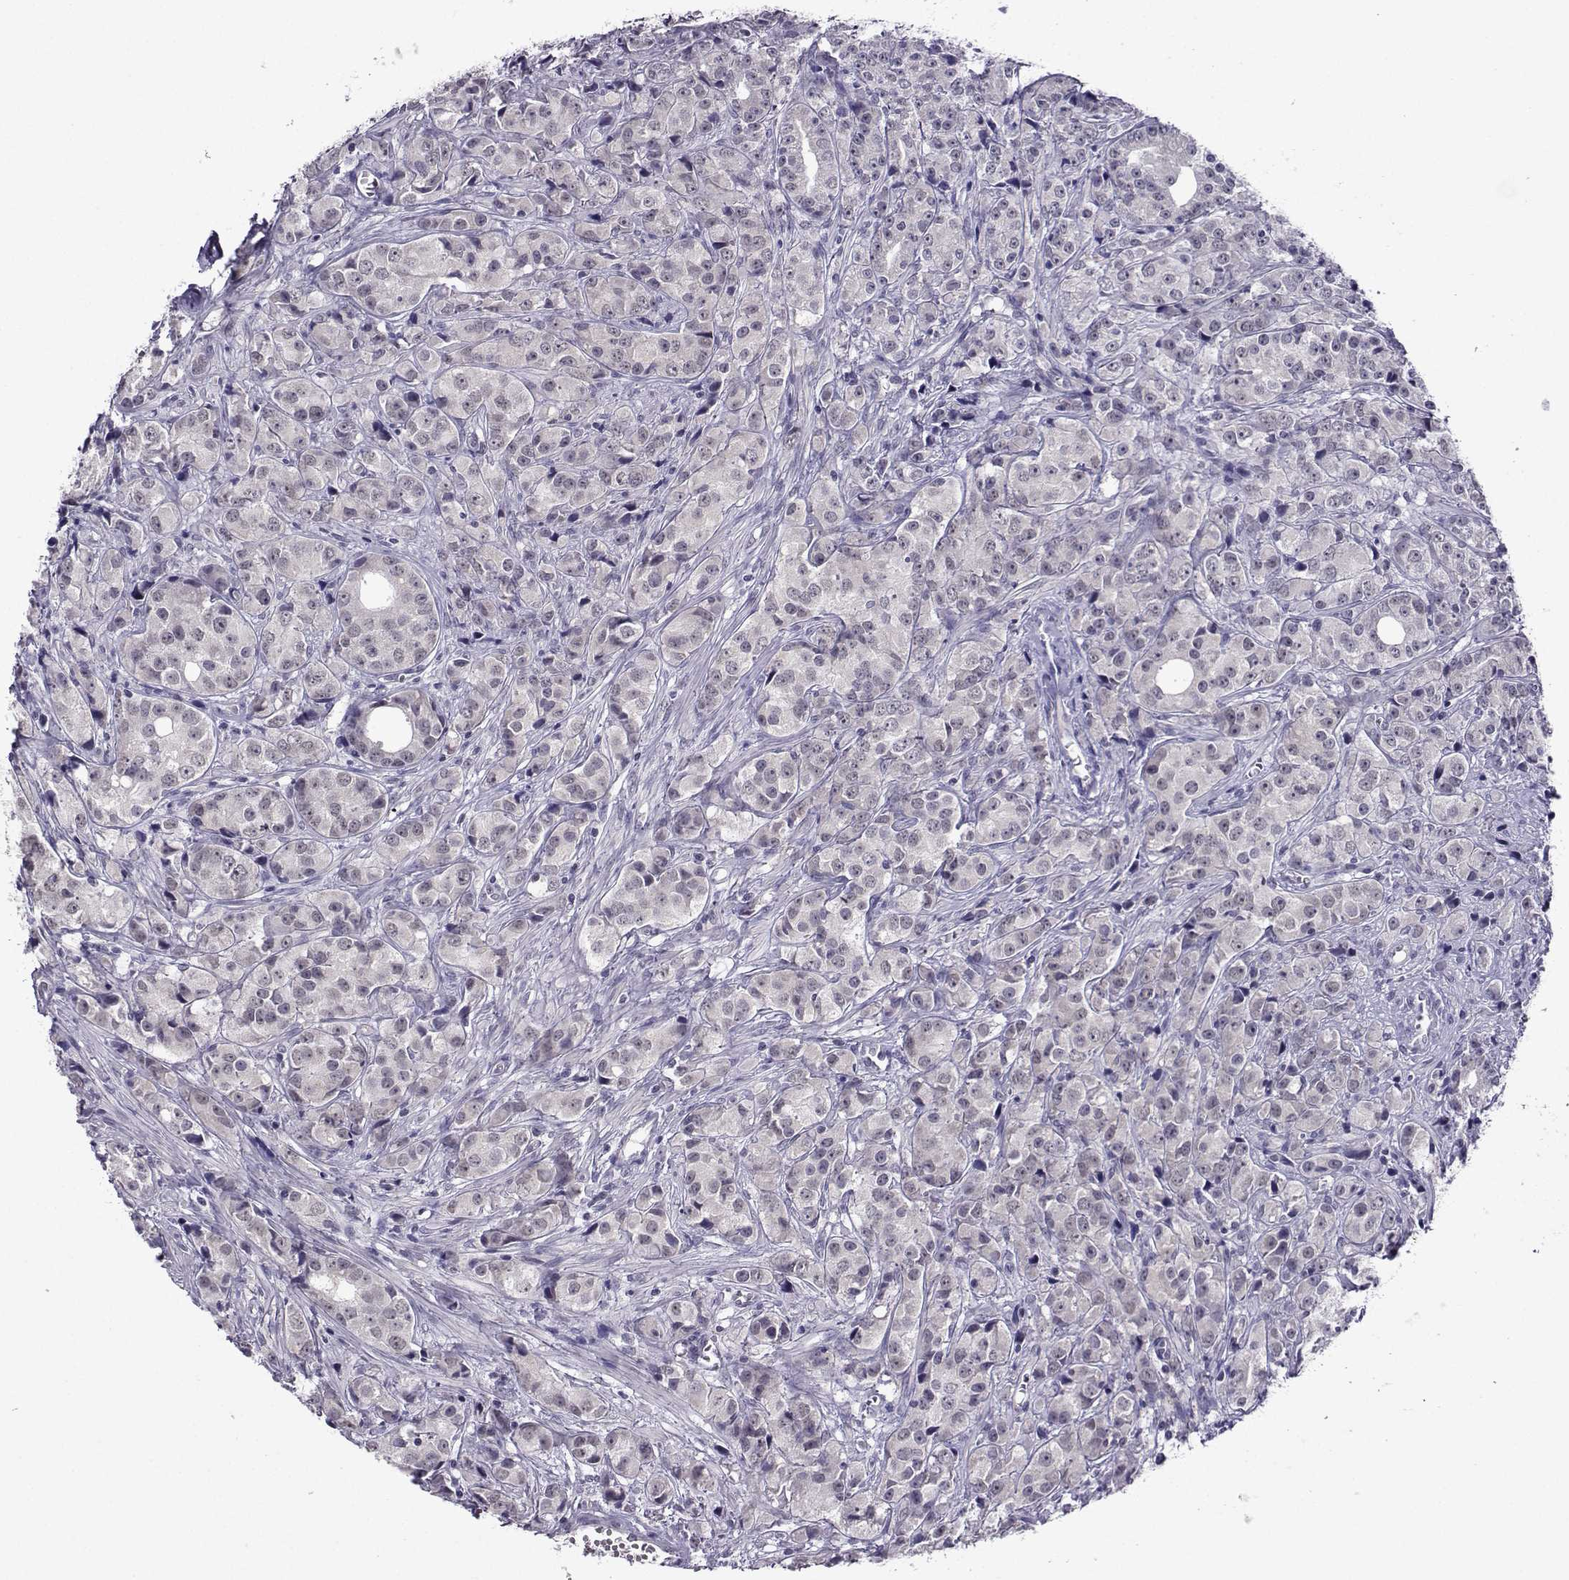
{"staining": {"intensity": "negative", "quantity": "none", "location": "none"}, "tissue": "prostate cancer", "cell_type": "Tumor cells", "image_type": "cancer", "snomed": [{"axis": "morphology", "description": "Adenocarcinoma, Medium grade"}, {"axis": "topography", "description": "Prostate"}], "caption": "IHC histopathology image of human prostate medium-grade adenocarcinoma stained for a protein (brown), which displays no staining in tumor cells.", "gene": "DDX20", "patient": {"sex": "male", "age": 74}}